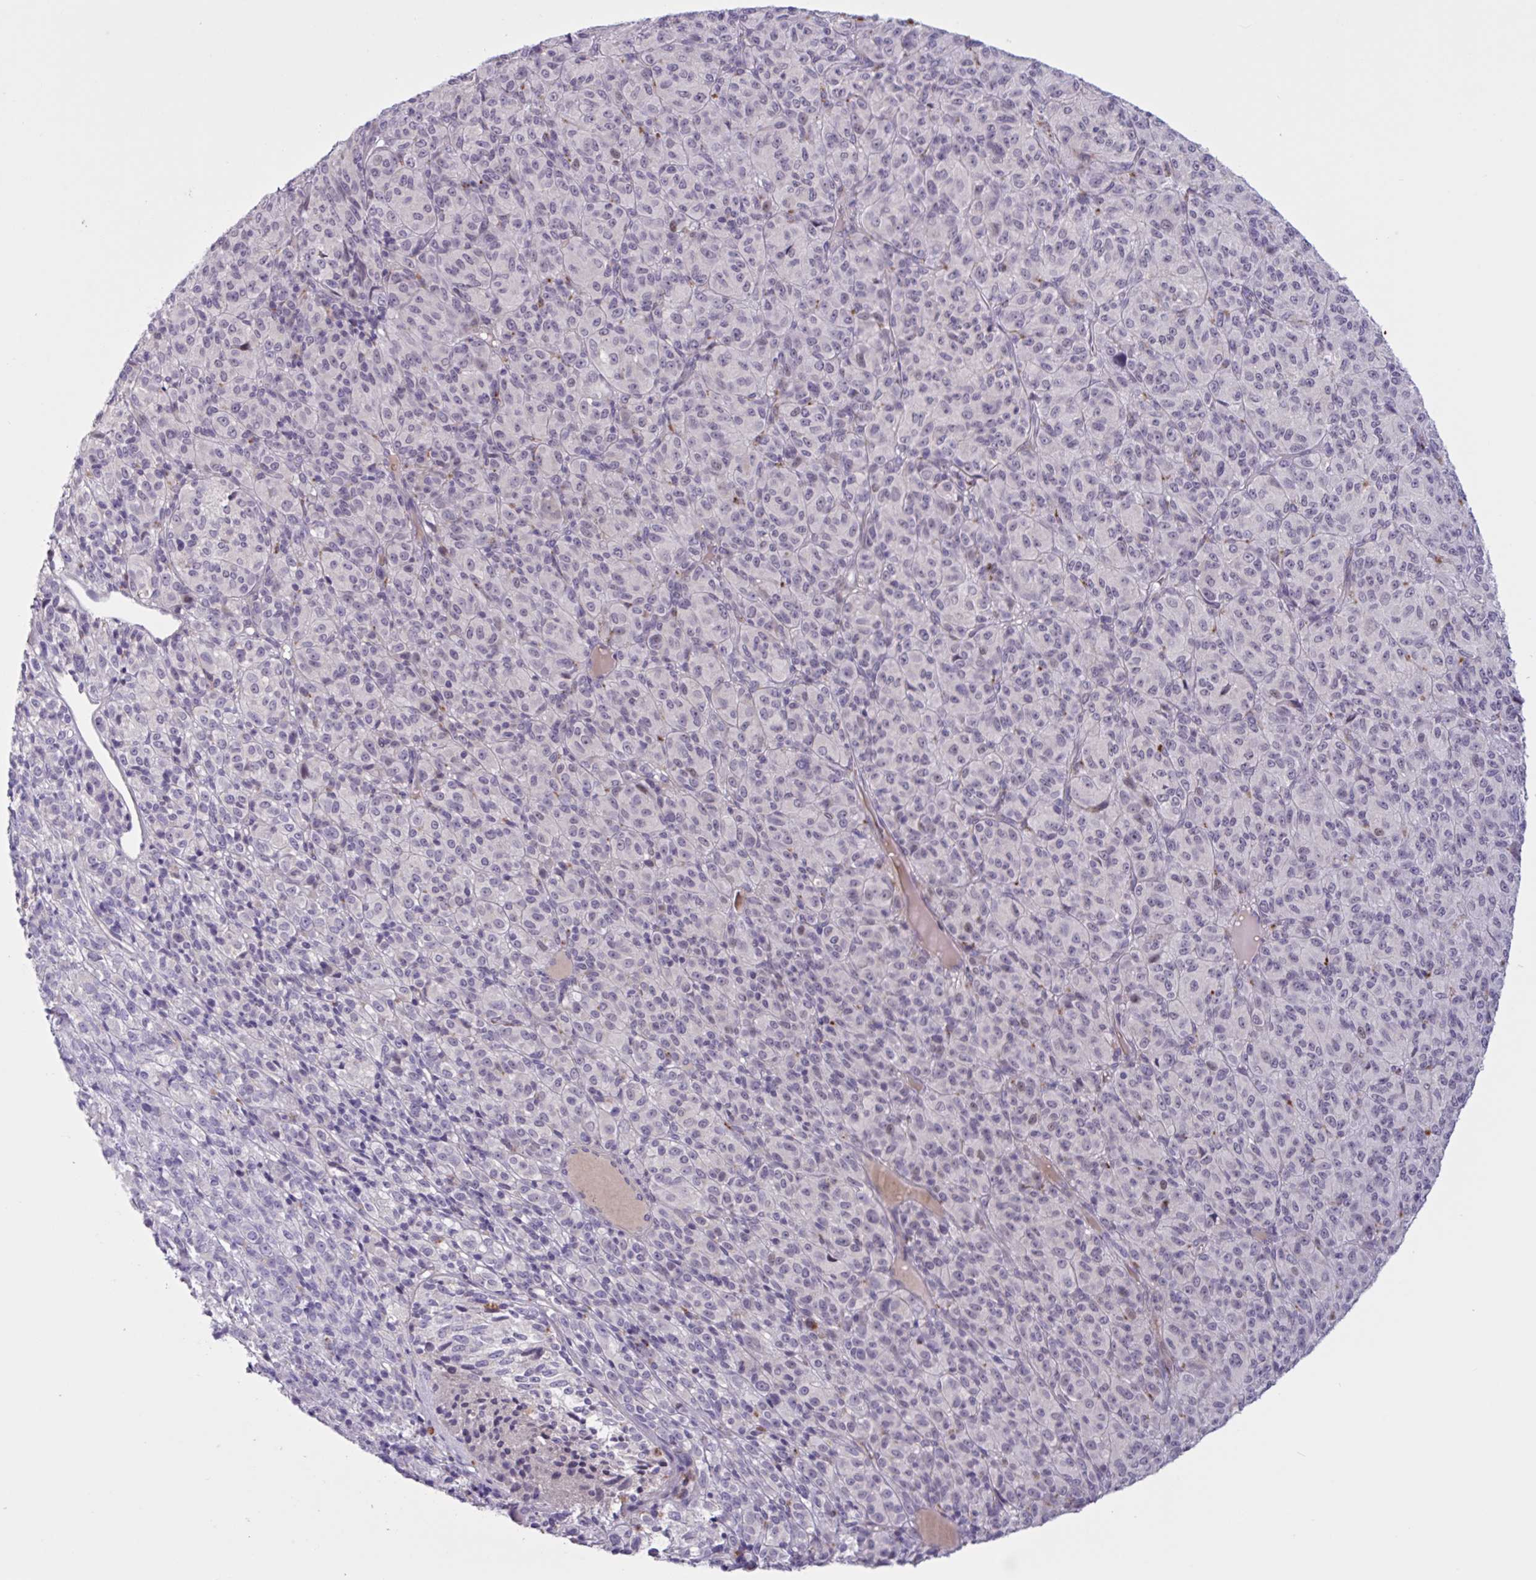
{"staining": {"intensity": "negative", "quantity": "none", "location": "none"}, "tissue": "melanoma", "cell_type": "Tumor cells", "image_type": "cancer", "snomed": [{"axis": "morphology", "description": "Malignant melanoma, Metastatic site"}, {"axis": "topography", "description": "Brain"}], "caption": "DAB immunohistochemical staining of human malignant melanoma (metastatic site) demonstrates no significant staining in tumor cells.", "gene": "RFPL4B", "patient": {"sex": "female", "age": 56}}